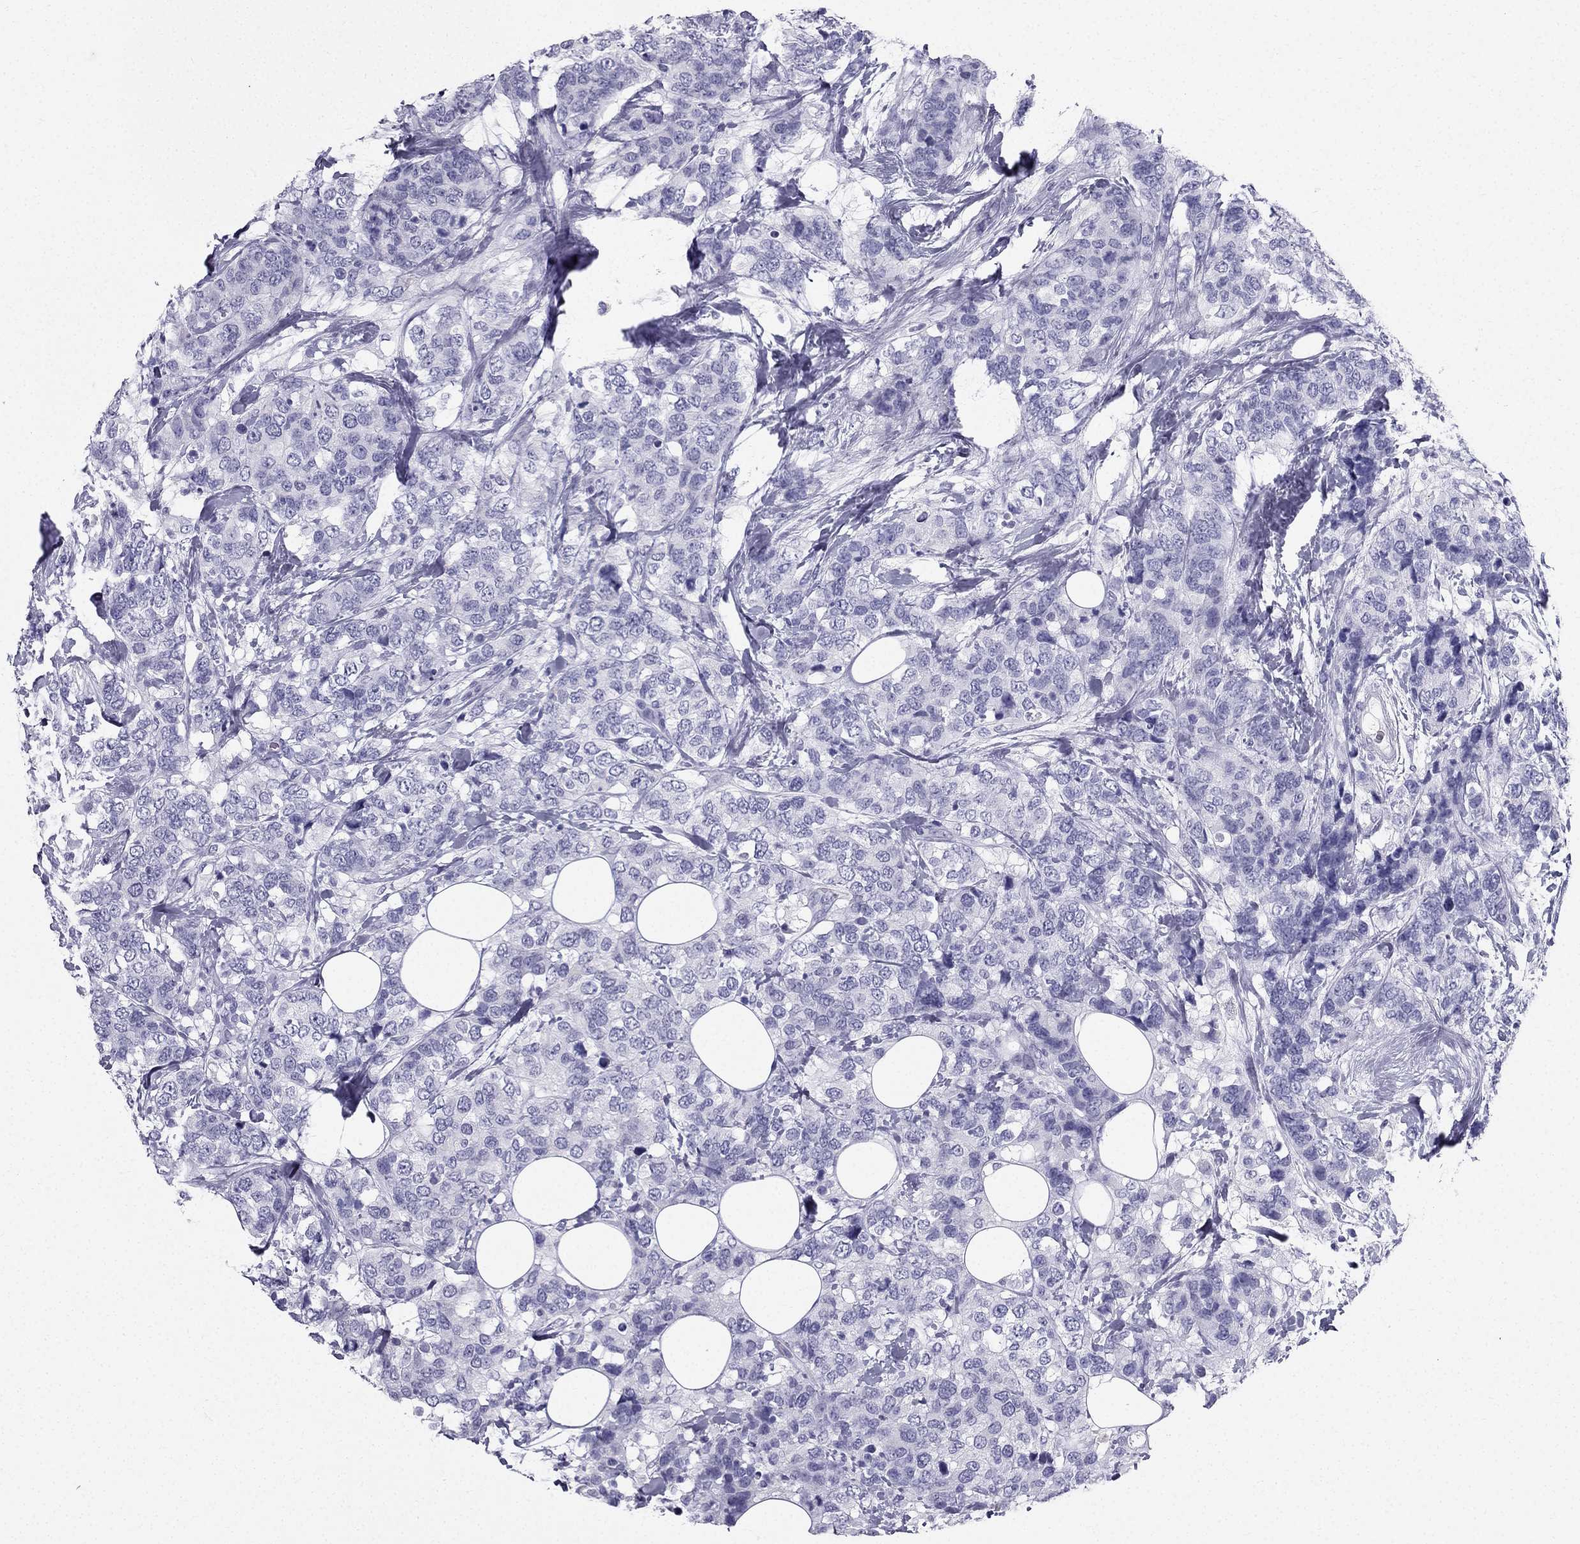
{"staining": {"intensity": "negative", "quantity": "none", "location": "none"}, "tissue": "breast cancer", "cell_type": "Tumor cells", "image_type": "cancer", "snomed": [{"axis": "morphology", "description": "Lobular carcinoma"}, {"axis": "topography", "description": "Breast"}], "caption": "Immunohistochemistry (IHC) of breast cancer shows no expression in tumor cells.", "gene": "TFF3", "patient": {"sex": "female", "age": 59}}